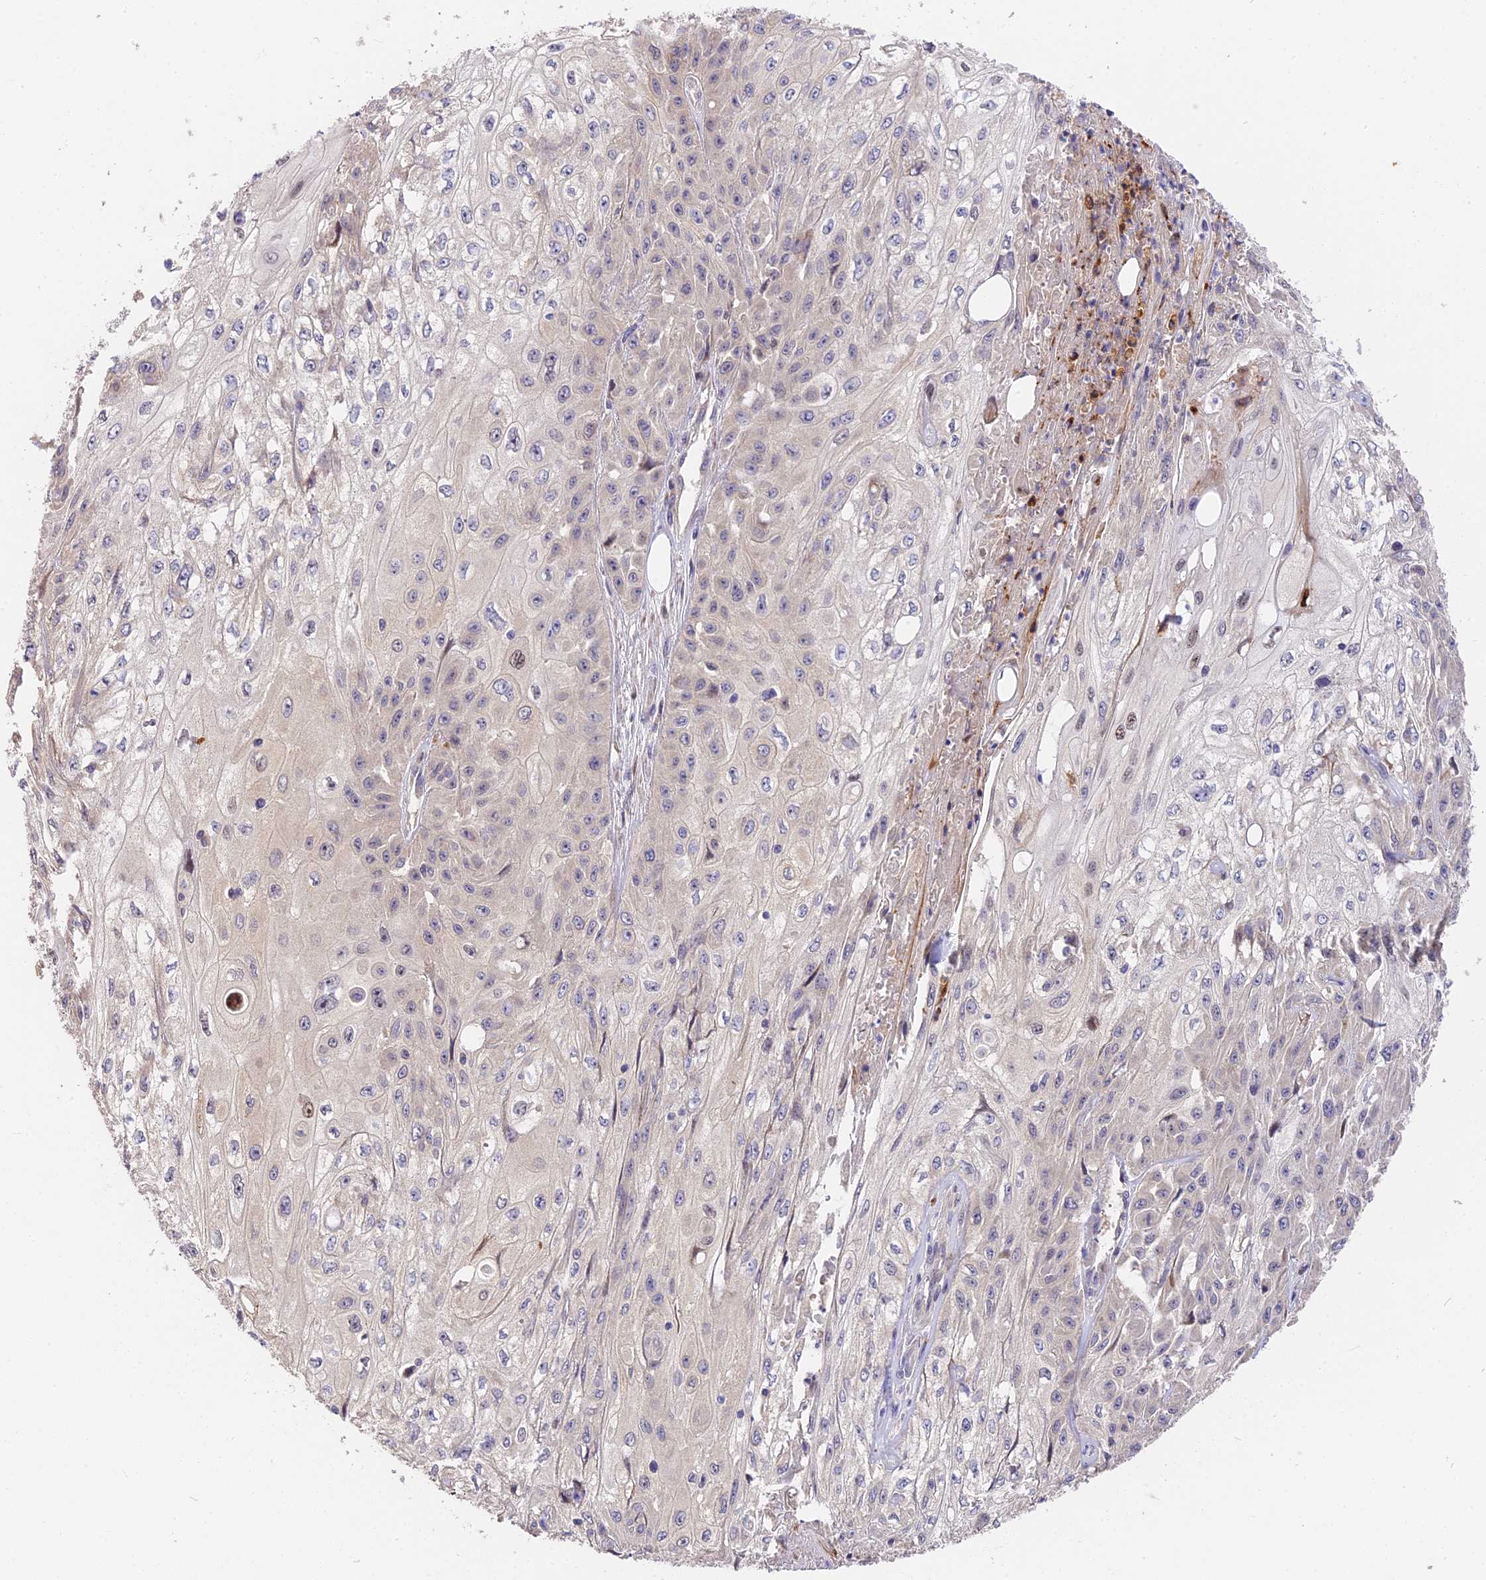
{"staining": {"intensity": "negative", "quantity": "none", "location": "none"}, "tissue": "skin cancer", "cell_type": "Tumor cells", "image_type": "cancer", "snomed": [{"axis": "morphology", "description": "Squamous cell carcinoma, NOS"}, {"axis": "morphology", "description": "Squamous cell carcinoma, metastatic, NOS"}, {"axis": "topography", "description": "Skin"}, {"axis": "topography", "description": "Lymph node"}], "caption": "There is no significant positivity in tumor cells of skin cancer (metastatic squamous cell carcinoma). (DAB (3,3'-diaminobenzidine) immunohistochemistry with hematoxylin counter stain).", "gene": "BSCL2", "patient": {"sex": "male", "age": 75}}